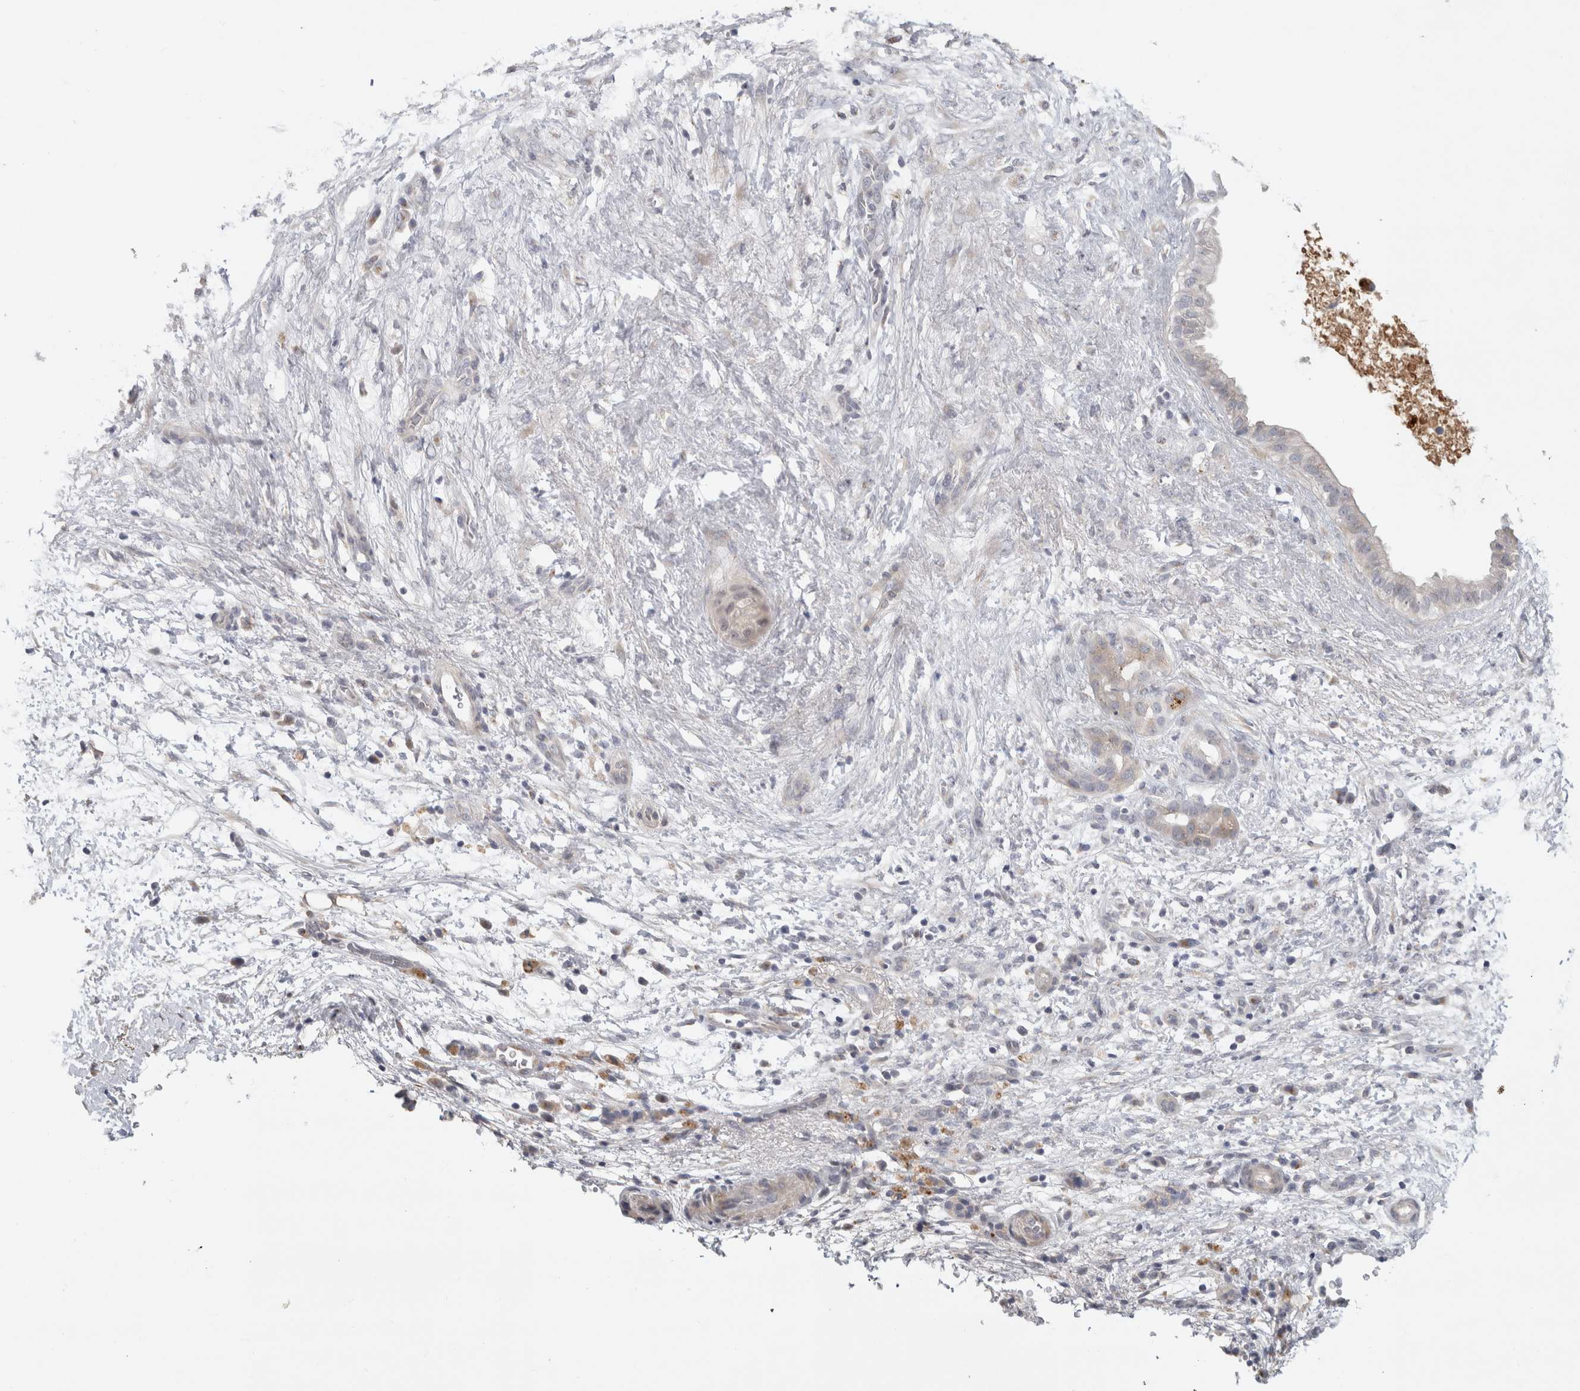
{"staining": {"intensity": "negative", "quantity": "none", "location": "none"}, "tissue": "pancreatic cancer", "cell_type": "Tumor cells", "image_type": "cancer", "snomed": [{"axis": "morphology", "description": "Adenocarcinoma, NOS"}, {"axis": "topography", "description": "Pancreas"}], "caption": "The immunohistochemistry micrograph has no significant expression in tumor cells of adenocarcinoma (pancreatic) tissue.", "gene": "MGAT1", "patient": {"sex": "female", "age": 78}}